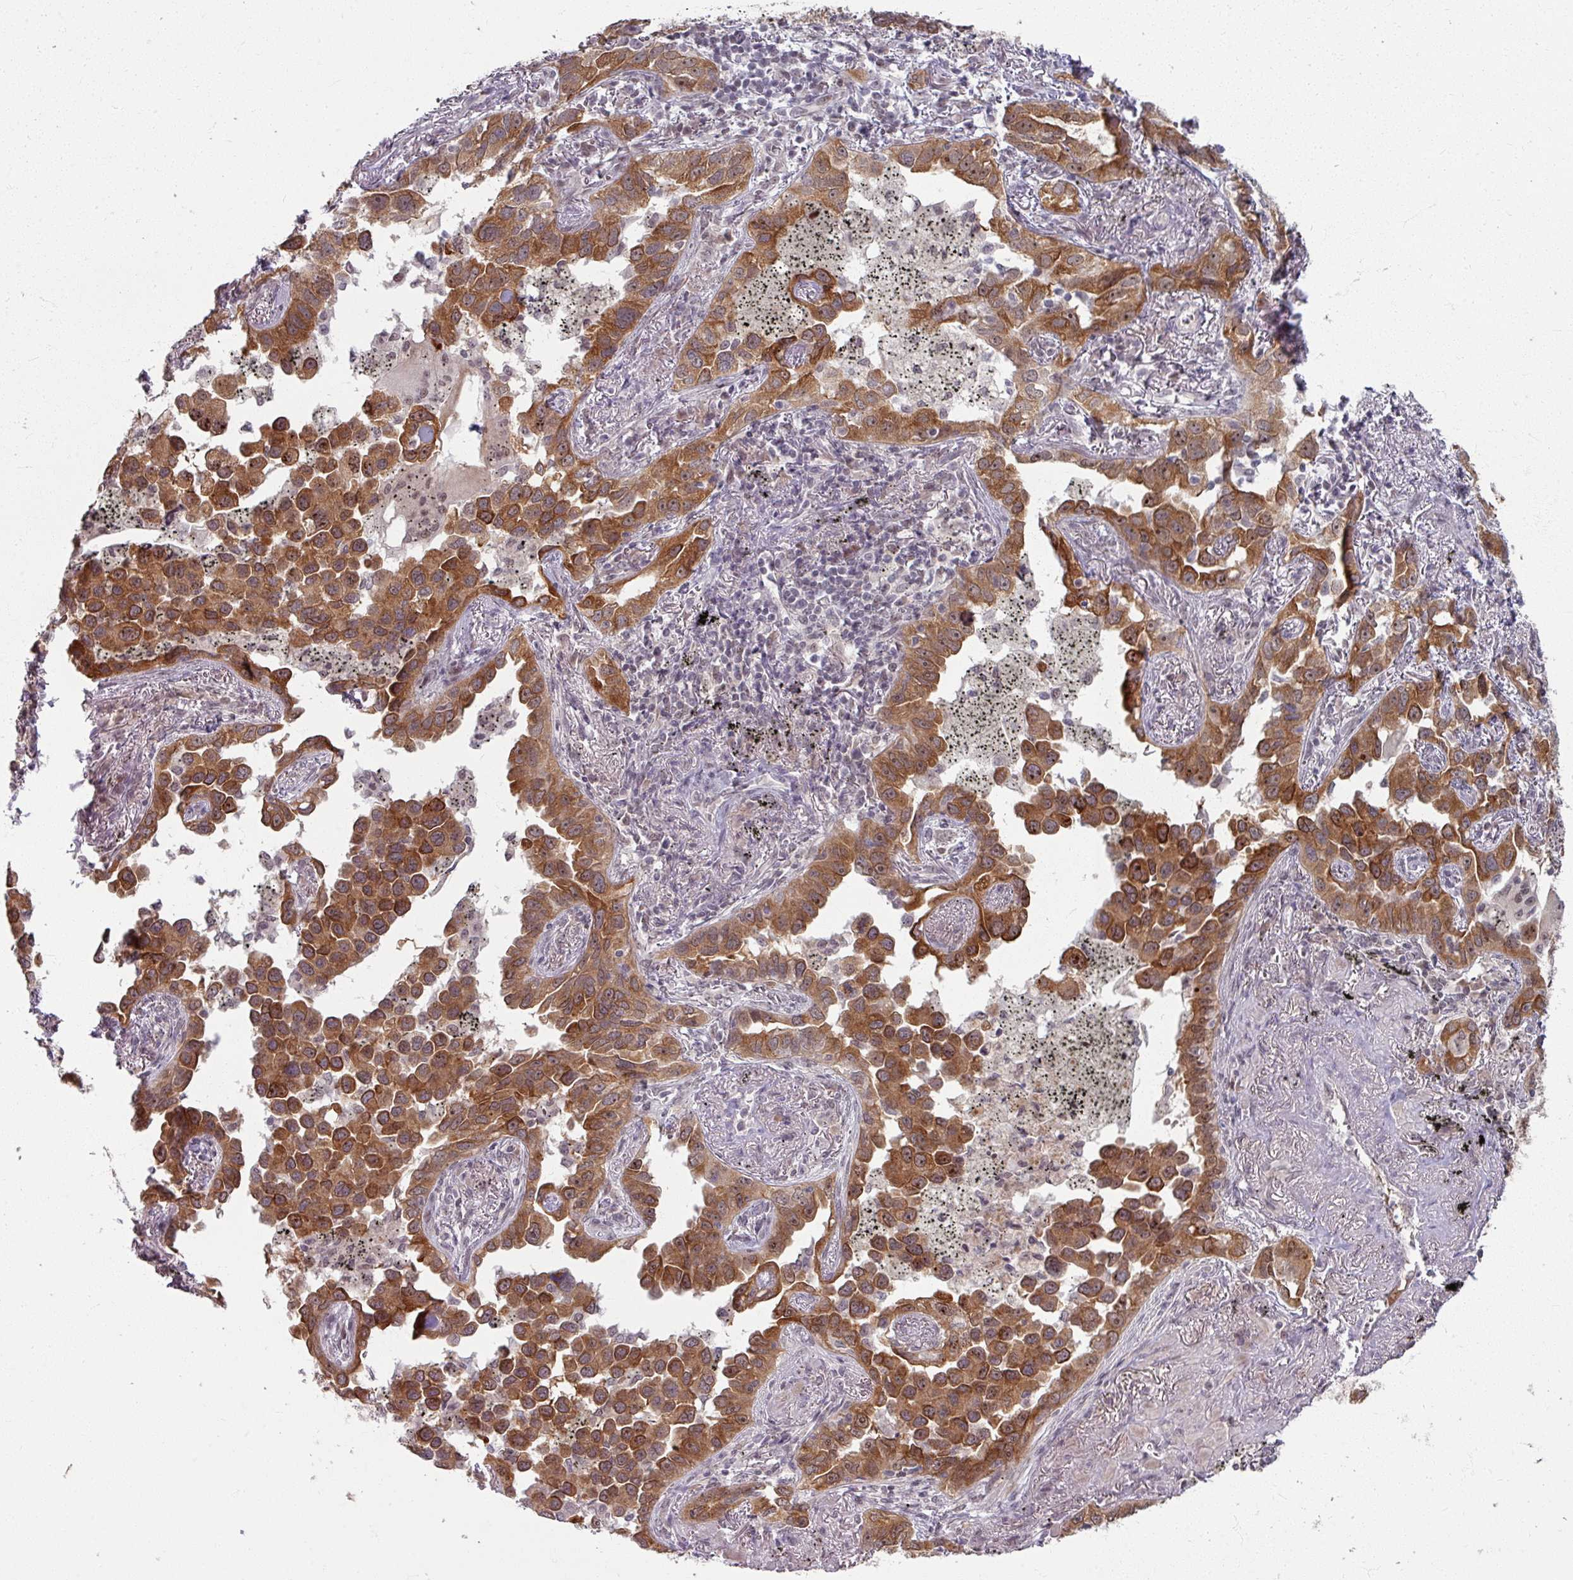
{"staining": {"intensity": "moderate", "quantity": ">75%", "location": "cytoplasmic/membranous"}, "tissue": "lung cancer", "cell_type": "Tumor cells", "image_type": "cancer", "snomed": [{"axis": "morphology", "description": "Adenocarcinoma, NOS"}, {"axis": "topography", "description": "Lung"}], "caption": "About >75% of tumor cells in human adenocarcinoma (lung) reveal moderate cytoplasmic/membranous protein positivity as visualized by brown immunohistochemical staining.", "gene": "KLC3", "patient": {"sex": "male", "age": 67}}